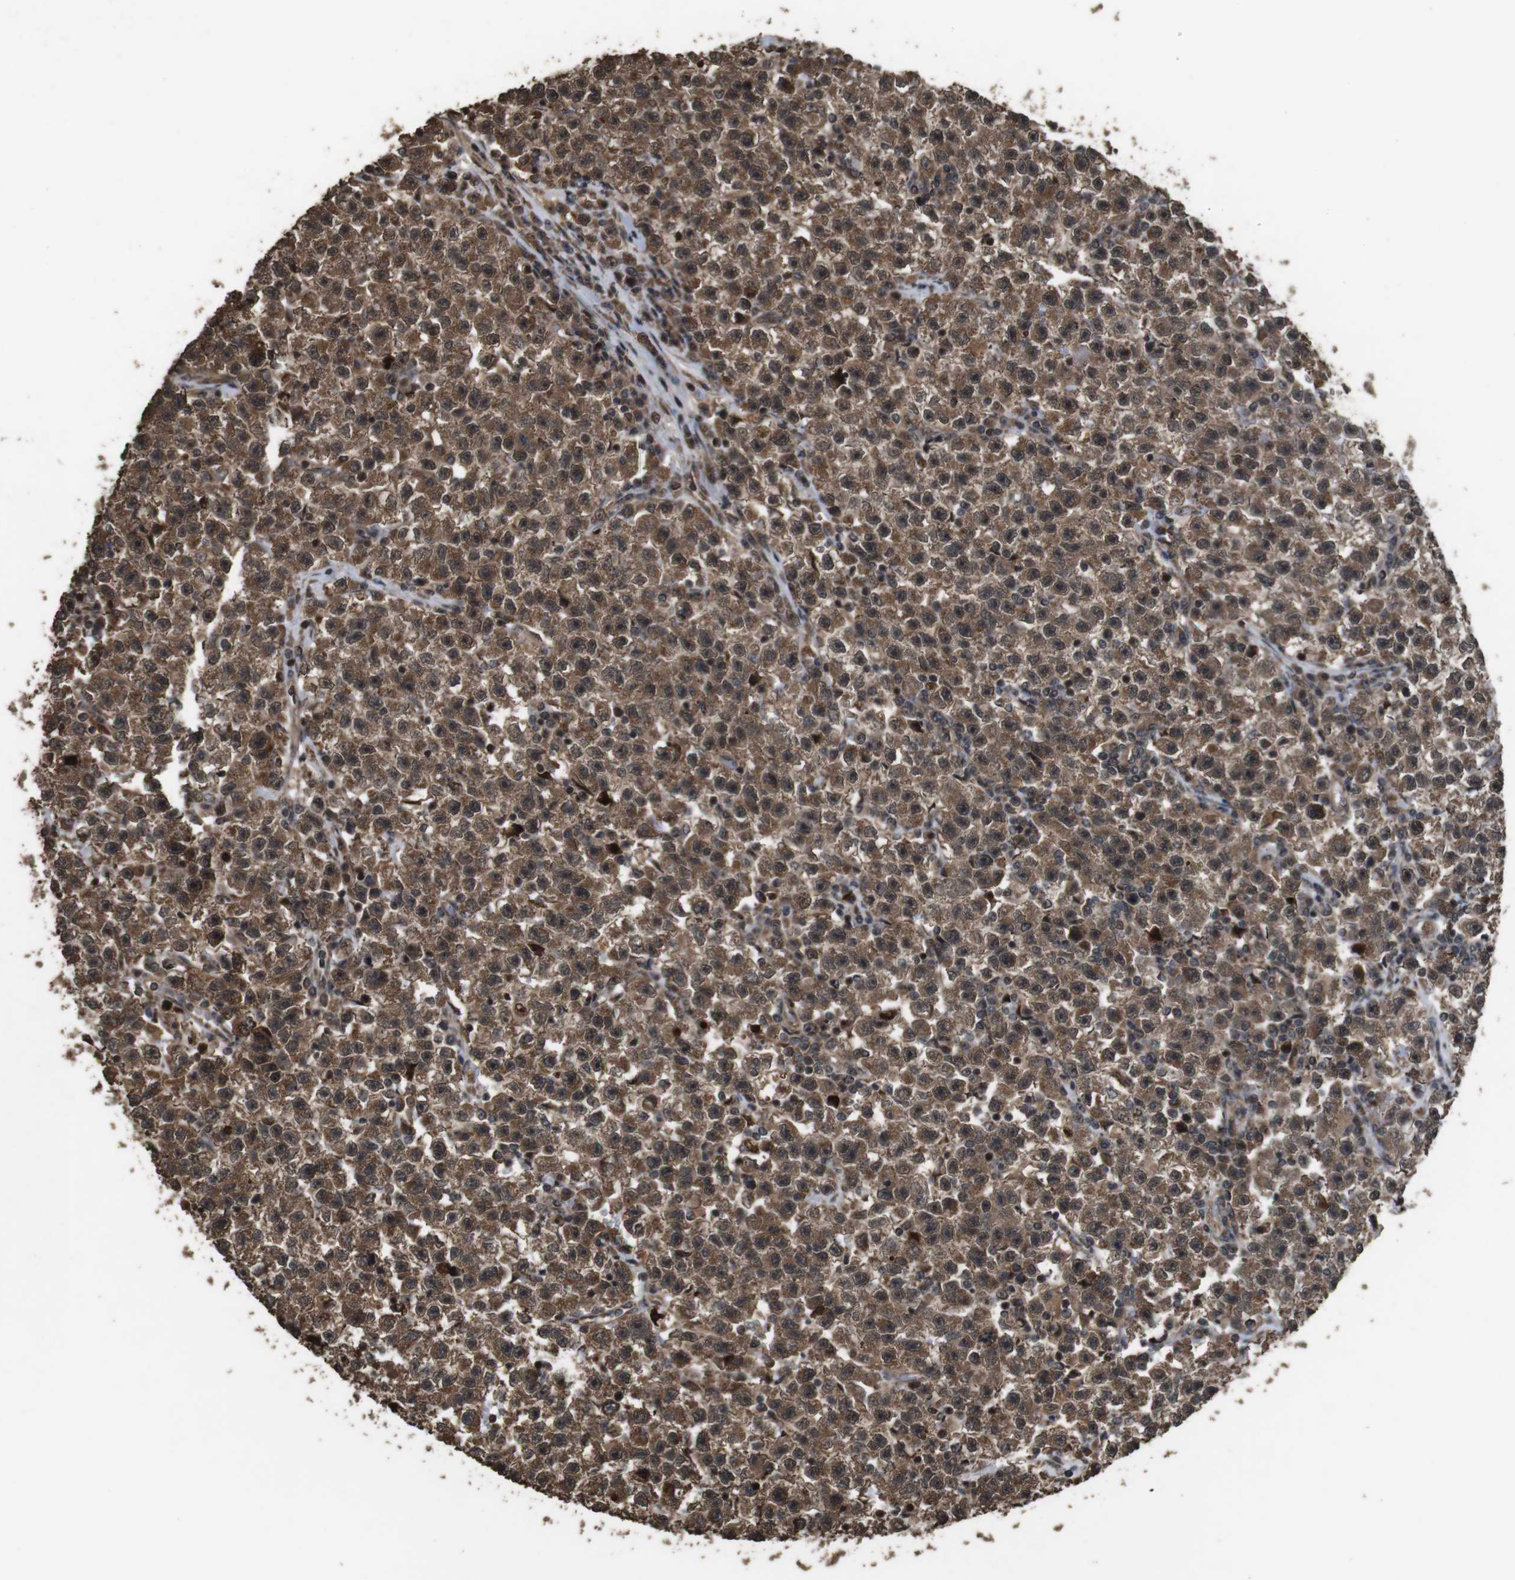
{"staining": {"intensity": "strong", "quantity": ">75%", "location": "cytoplasmic/membranous"}, "tissue": "testis cancer", "cell_type": "Tumor cells", "image_type": "cancer", "snomed": [{"axis": "morphology", "description": "Seminoma, NOS"}, {"axis": "topography", "description": "Testis"}], "caption": "The photomicrograph shows a brown stain indicating the presence of a protein in the cytoplasmic/membranous of tumor cells in testis cancer. Immunohistochemistry (ihc) stains the protein in brown and the nuclei are stained blue.", "gene": "RRAS2", "patient": {"sex": "male", "age": 22}}